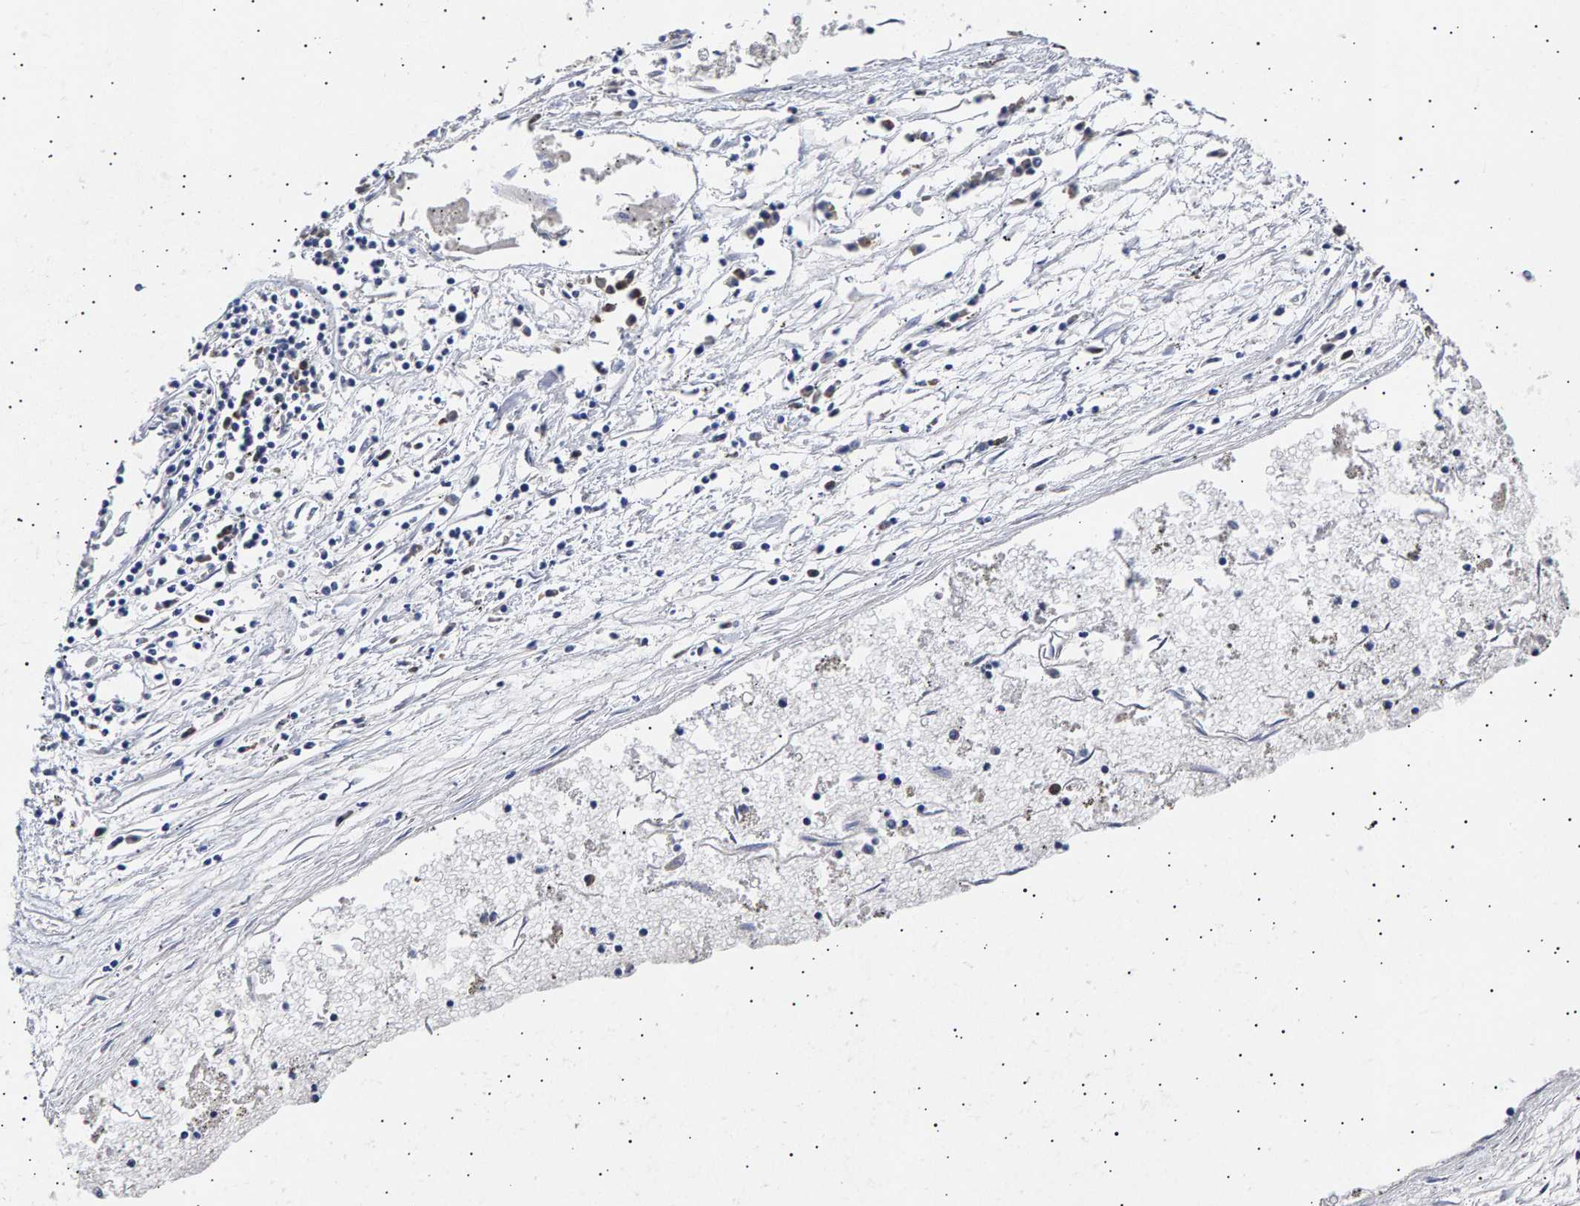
{"staining": {"intensity": "negative", "quantity": "none", "location": "none"}, "tissue": "liver cancer", "cell_type": "Tumor cells", "image_type": "cancer", "snomed": [{"axis": "morphology", "description": "Carcinoma, Hepatocellular, NOS"}, {"axis": "topography", "description": "Liver"}], "caption": "Hepatocellular carcinoma (liver) stained for a protein using immunohistochemistry (IHC) shows no positivity tumor cells.", "gene": "ANKRD40", "patient": {"sex": "male", "age": 72}}